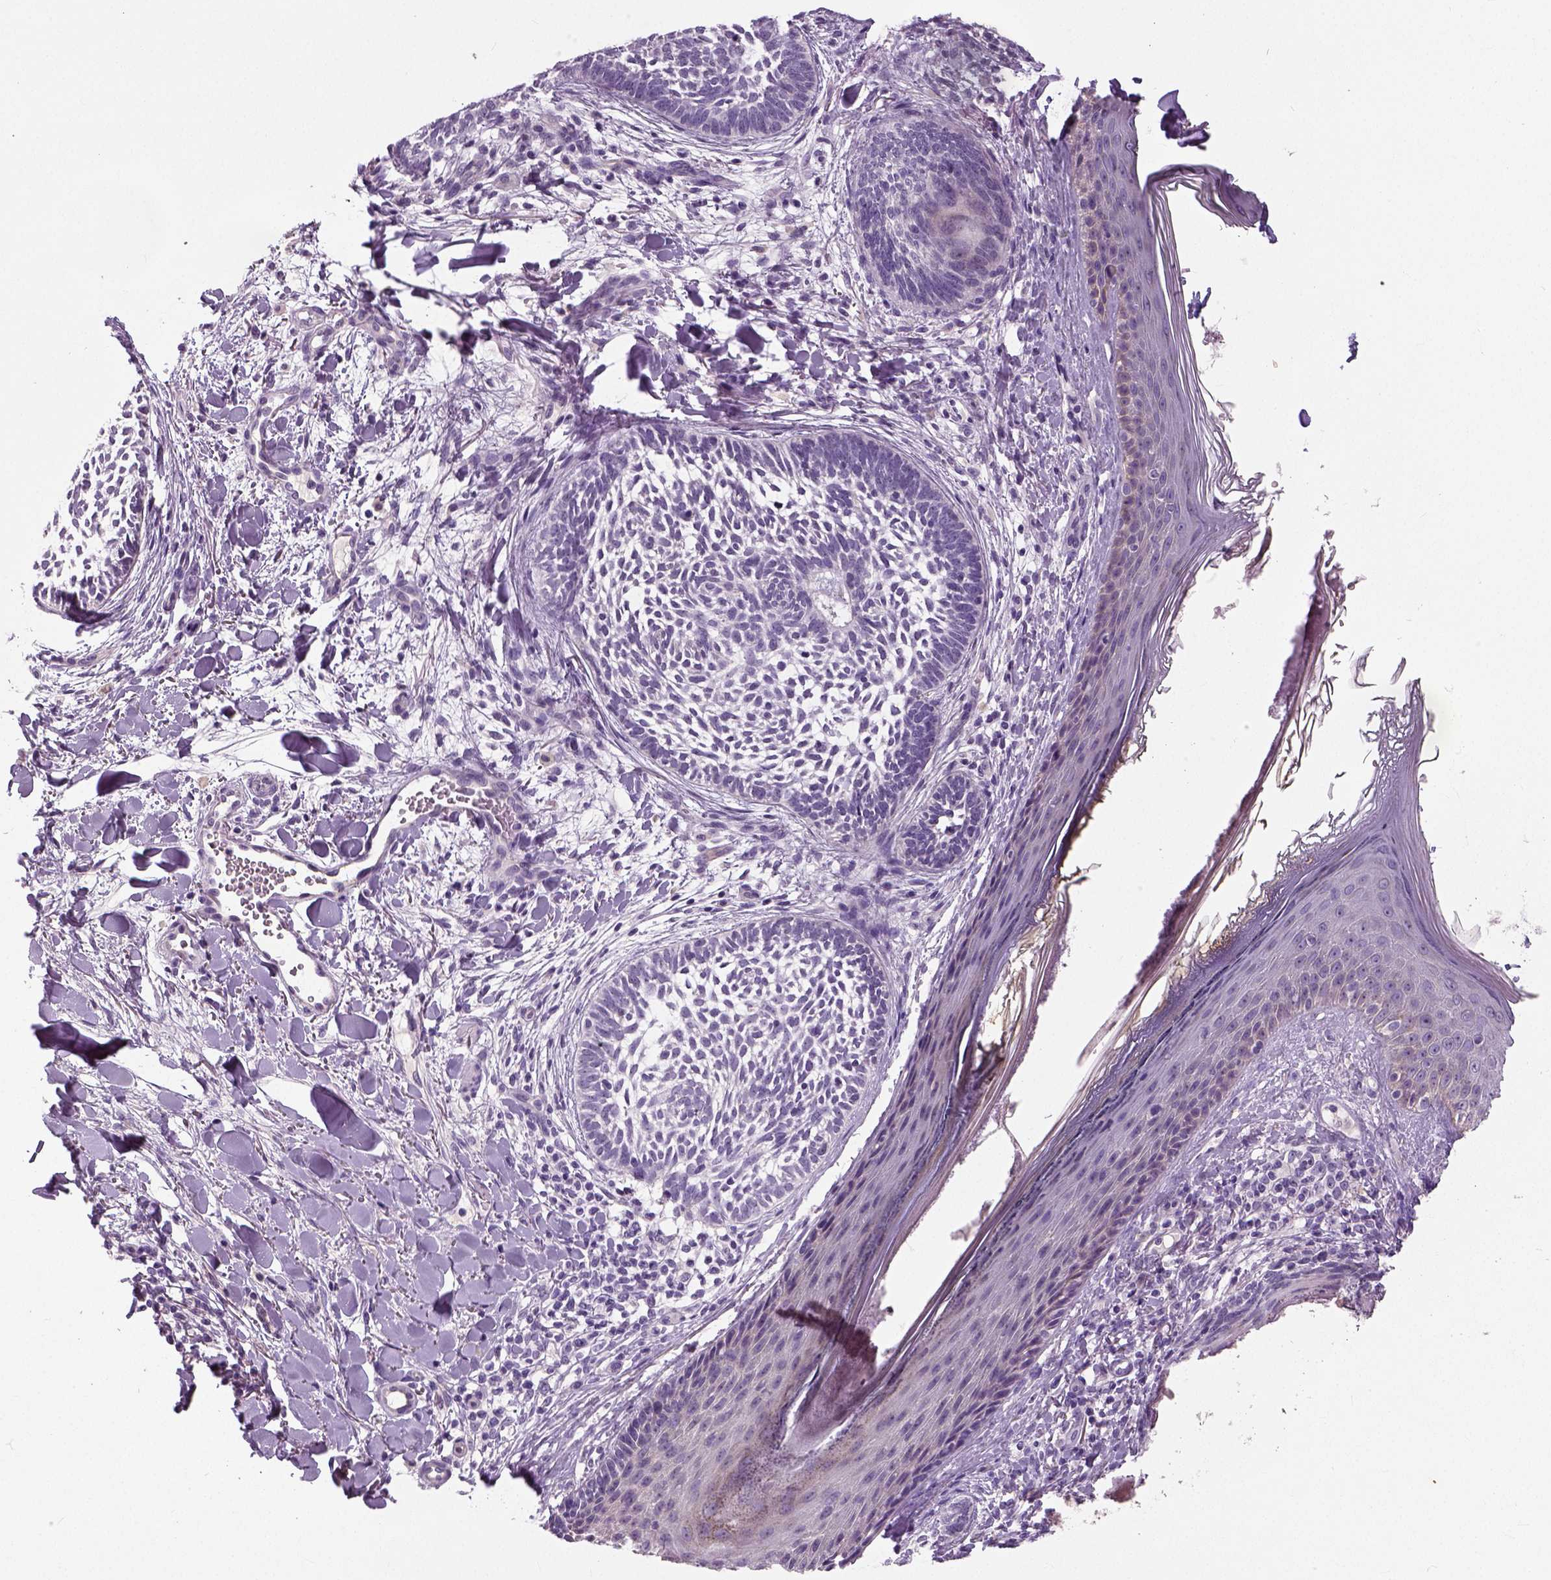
{"staining": {"intensity": "negative", "quantity": "none", "location": "none"}, "tissue": "skin cancer", "cell_type": "Tumor cells", "image_type": "cancer", "snomed": [{"axis": "morphology", "description": "Normal tissue, NOS"}, {"axis": "morphology", "description": "Basal cell carcinoma"}, {"axis": "topography", "description": "Skin"}], "caption": "Tumor cells show no significant expression in skin cancer.", "gene": "NECAB1", "patient": {"sex": "male", "age": 46}}